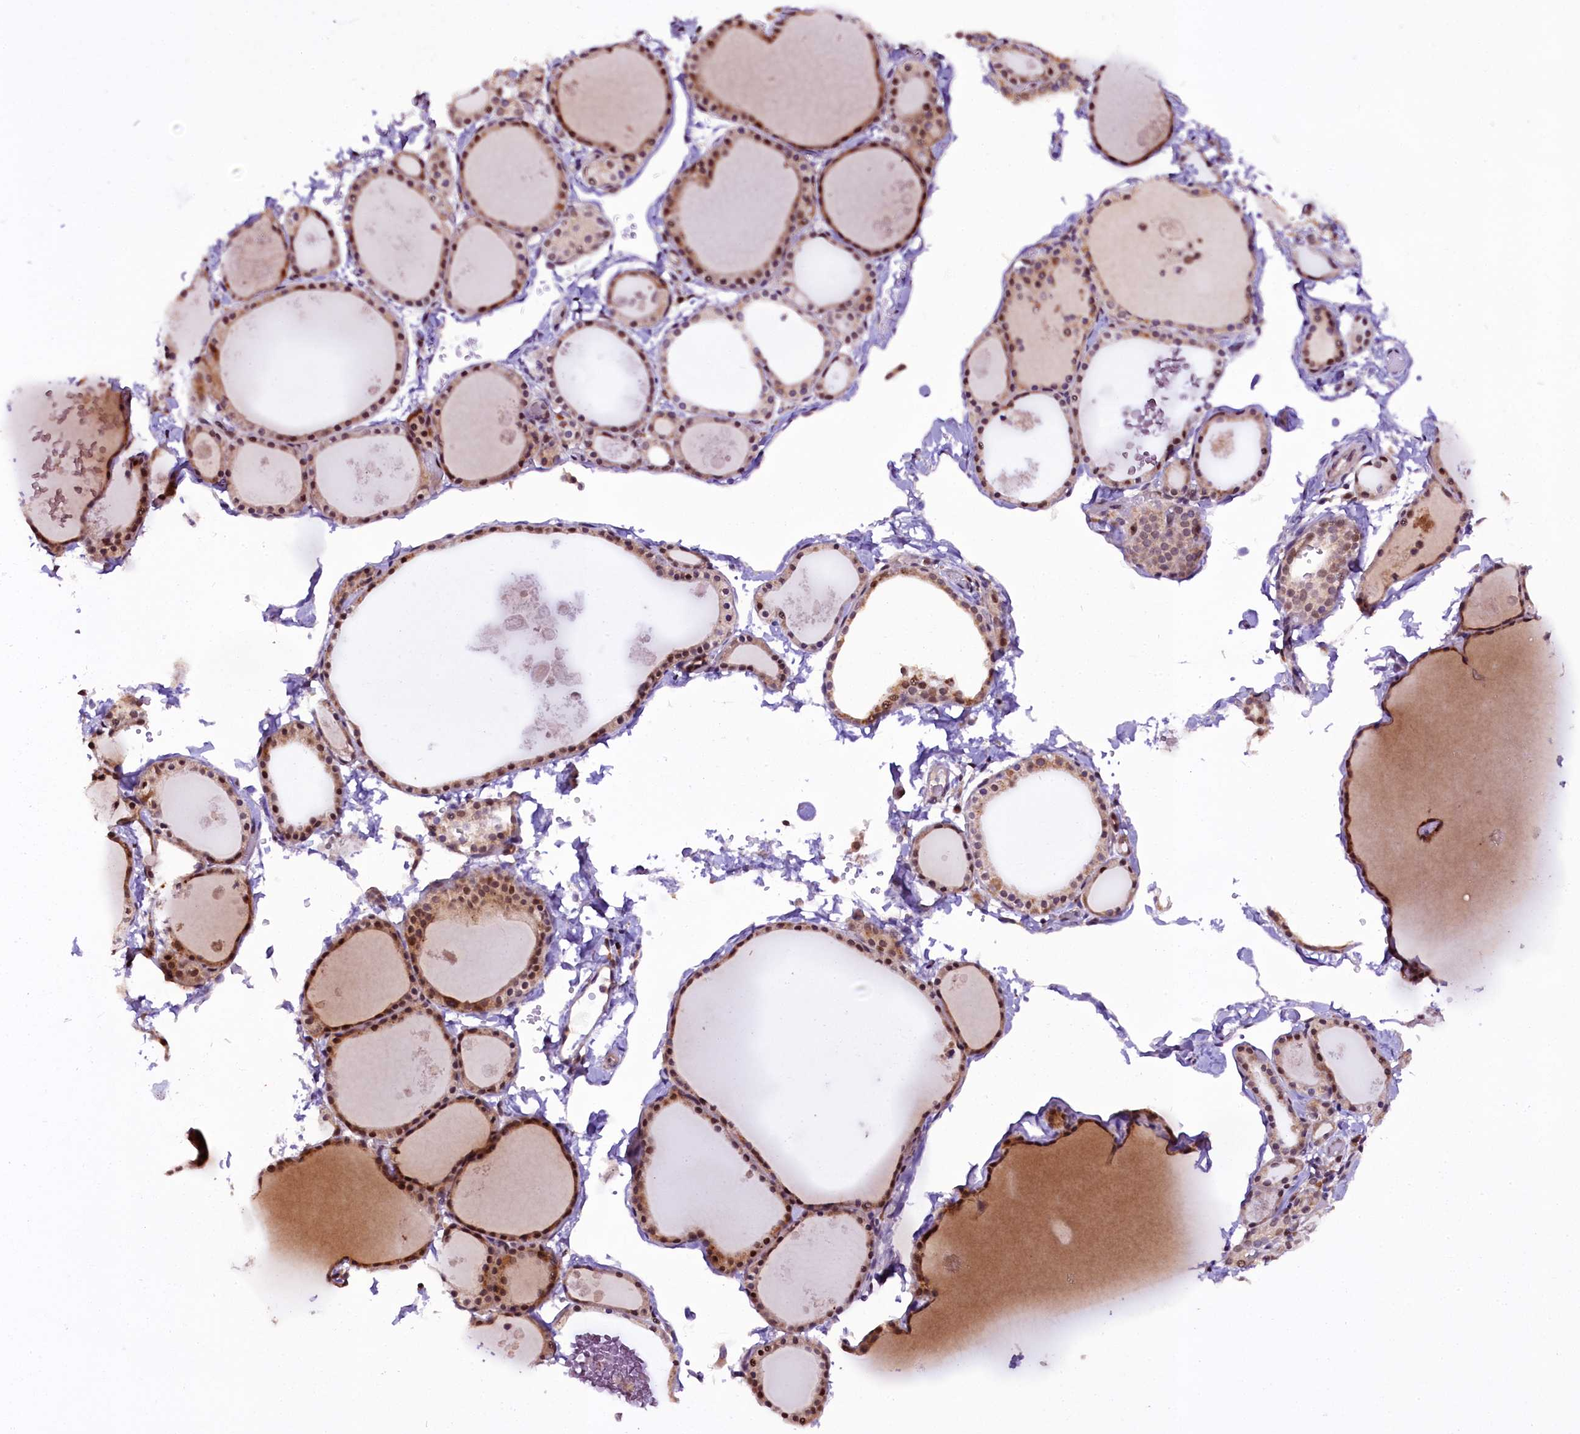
{"staining": {"intensity": "moderate", "quantity": ">75%", "location": "cytoplasmic/membranous,nuclear"}, "tissue": "thyroid gland", "cell_type": "Glandular cells", "image_type": "normal", "snomed": [{"axis": "morphology", "description": "Normal tissue, NOS"}, {"axis": "topography", "description": "Thyroid gland"}], "caption": "This image exhibits IHC staining of normal thyroid gland, with medium moderate cytoplasmic/membranous,nuclear positivity in about >75% of glandular cells.", "gene": "RPUSD2", "patient": {"sex": "male", "age": 56}}